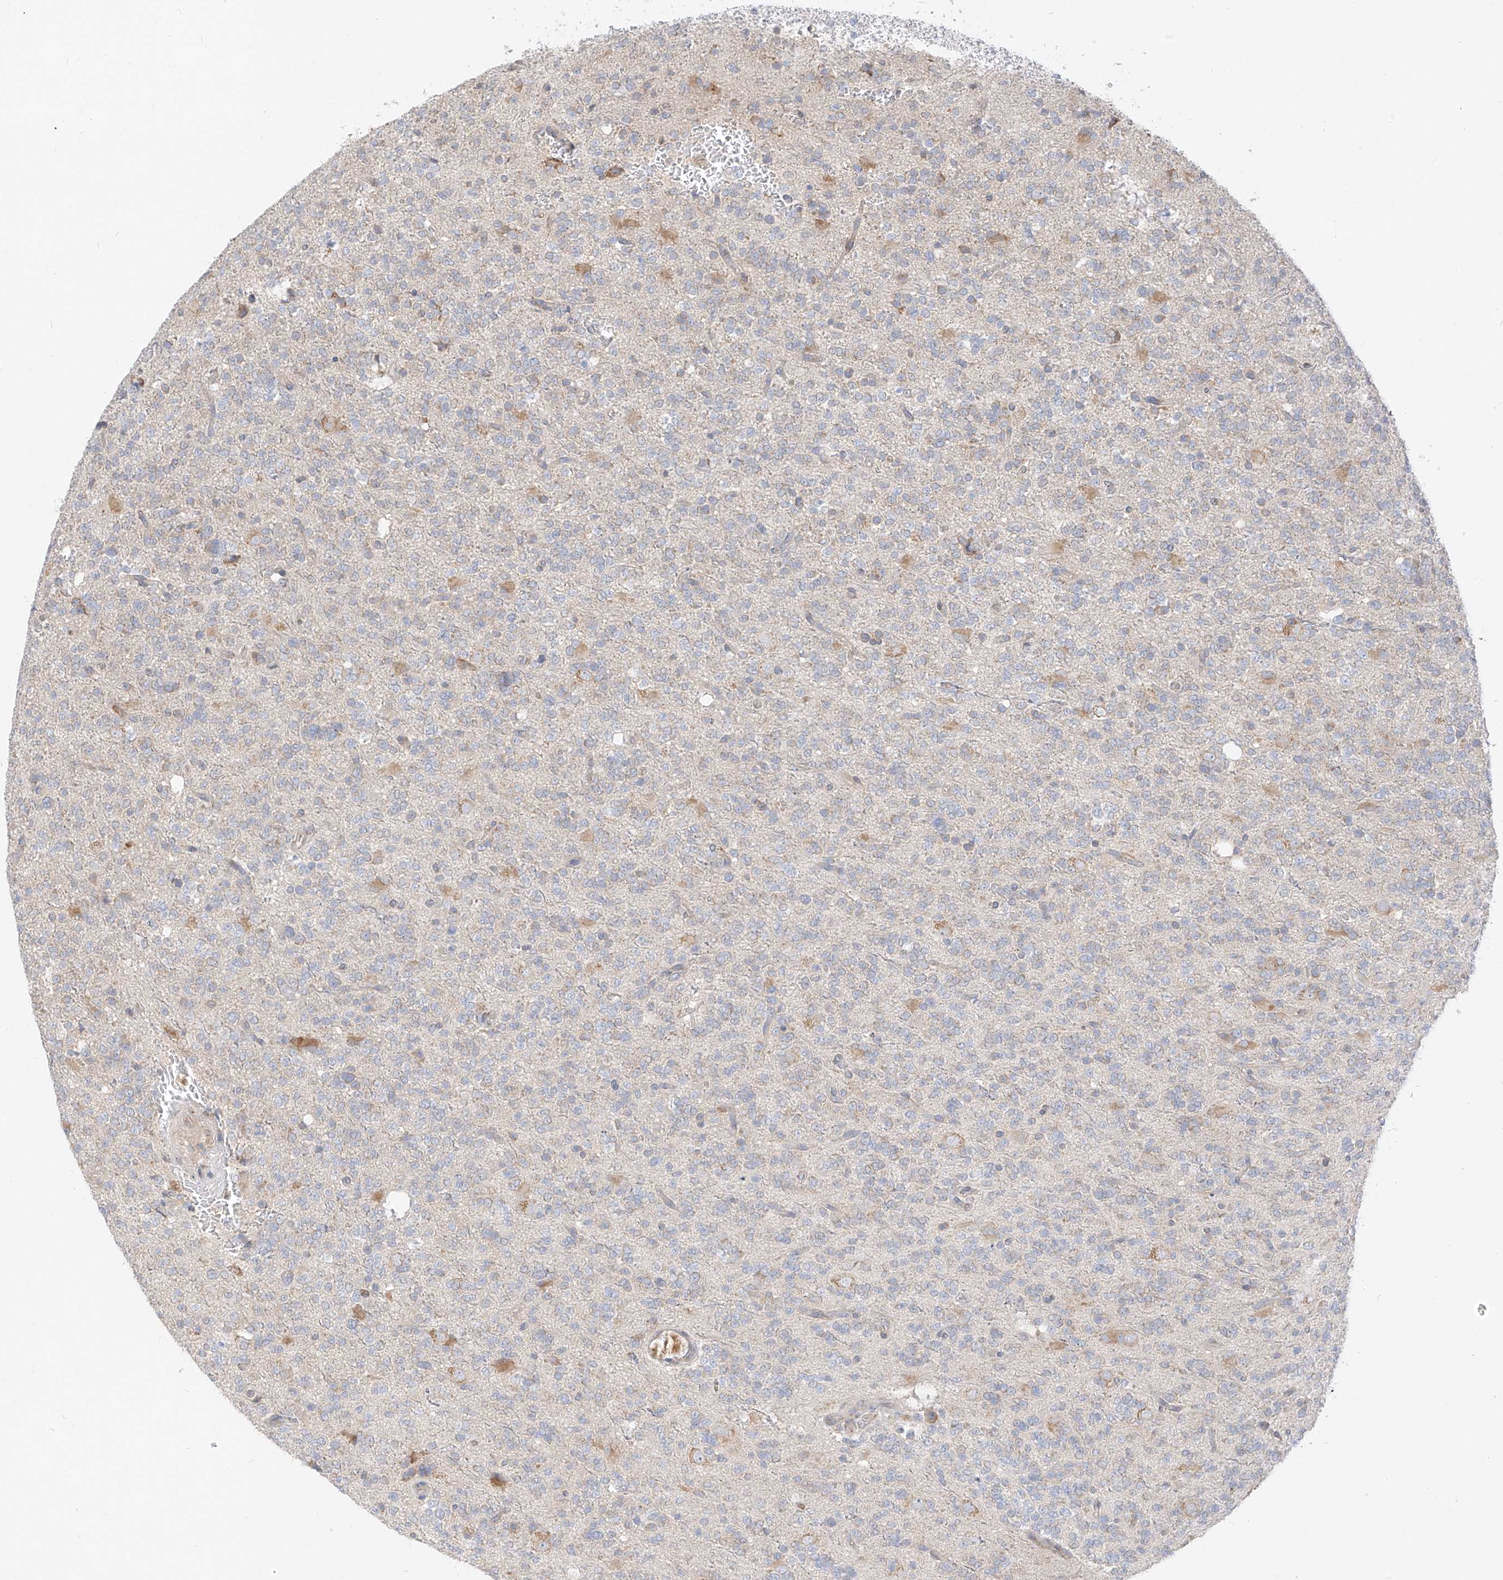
{"staining": {"intensity": "negative", "quantity": "none", "location": "none"}, "tissue": "glioma", "cell_type": "Tumor cells", "image_type": "cancer", "snomed": [{"axis": "morphology", "description": "Glioma, malignant, High grade"}, {"axis": "topography", "description": "Brain"}], "caption": "This histopathology image is of malignant glioma (high-grade) stained with immunohistochemistry (IHC) to label a protein in brown with the nuclei are counter-stained blue. There is no positivity in tumor cells.", "gene": "STT3A", "patient": {"sex": "female", "age": 62}}